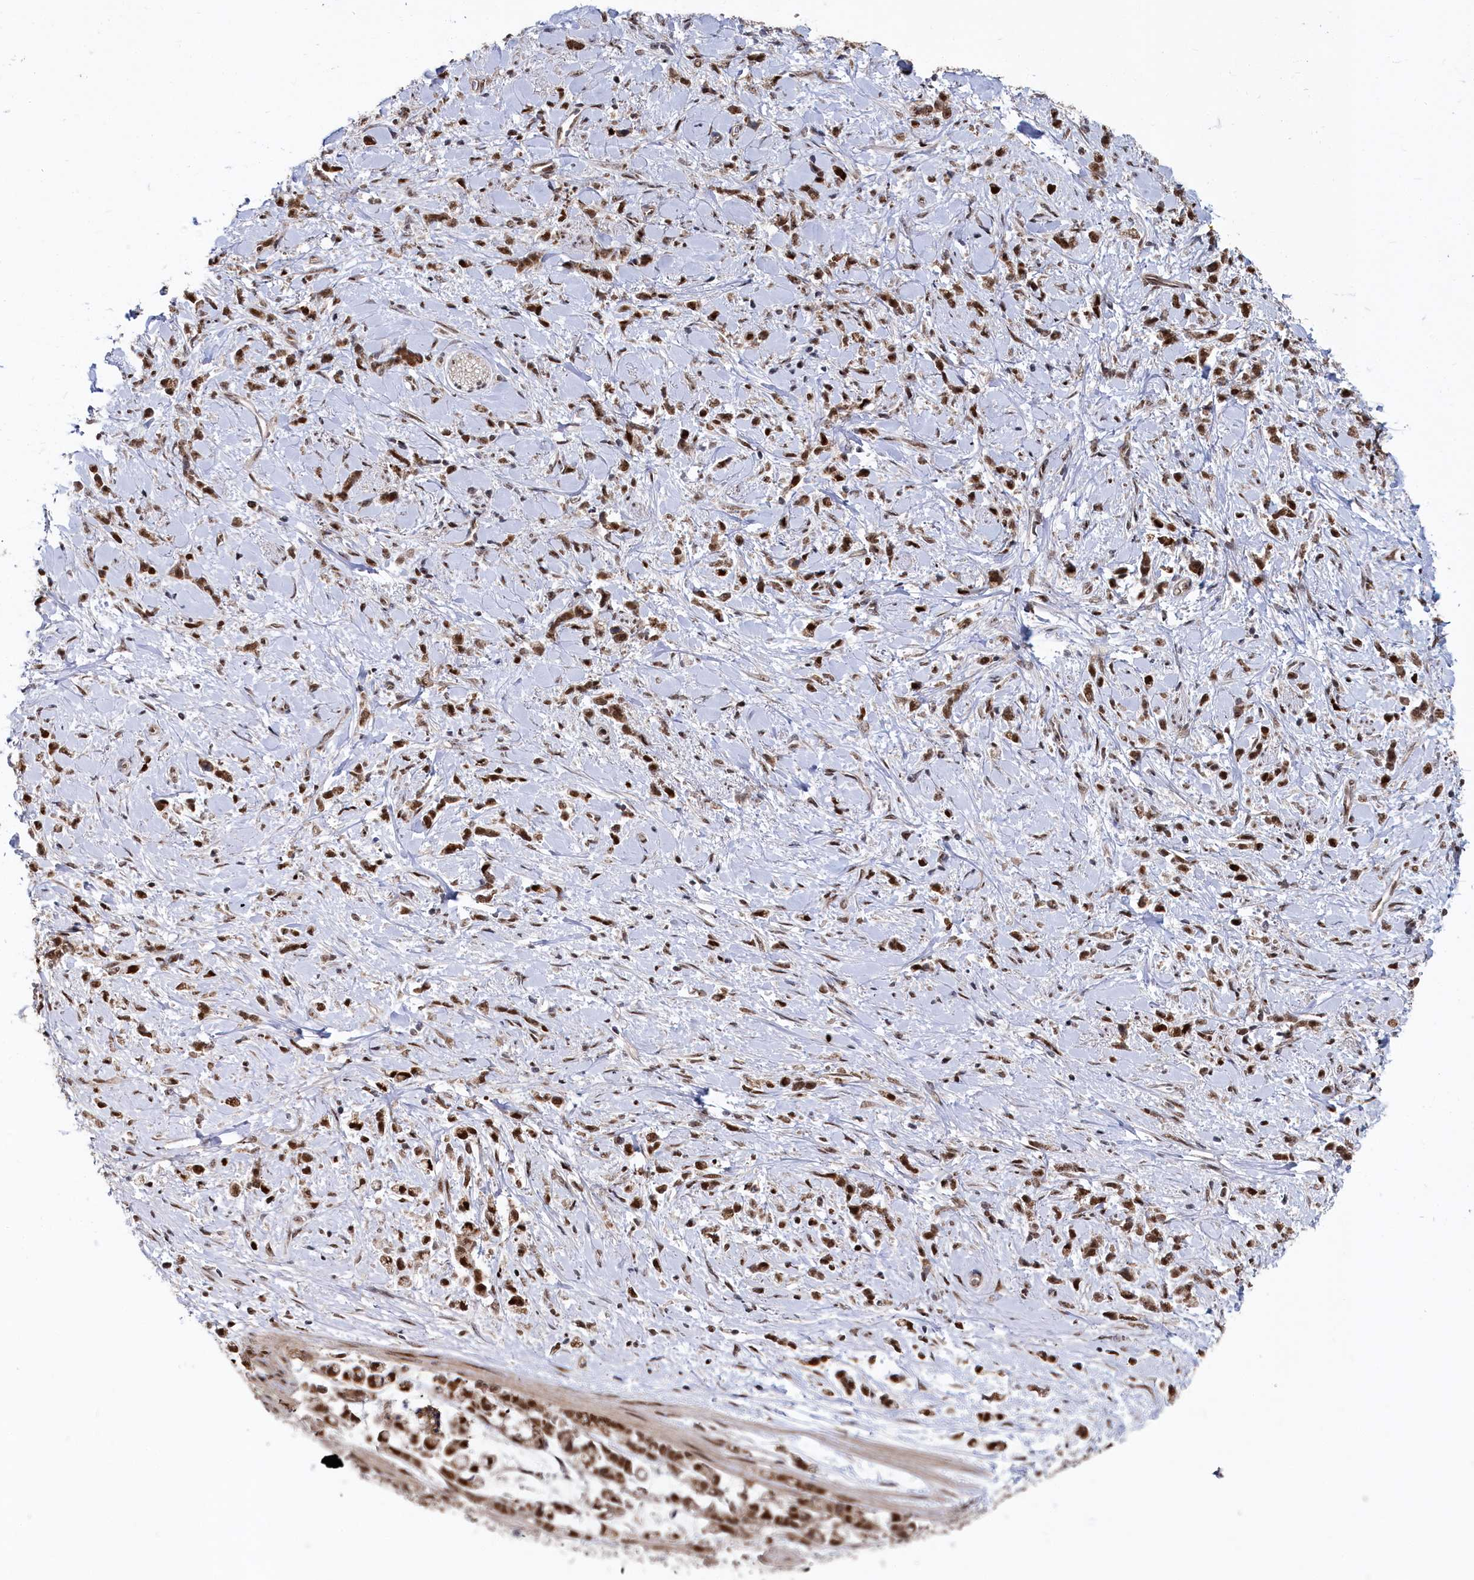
{"staining": {"intensity": "strong", "quantity": ">75%", "location": "nuclear"}, "tissue": "stomach cancer", "cell_type": "Tumor cells", "image_type": "cancer", "snomed": [{"axis": "morphology", "description": "Adenocarcinoma, NOS"}, {"axis": "topography", "description": "Stomach"}], "caption": "Stomach cancer (adenocarcinoma) was stained to show a protein in brown. There is high levels of strong nuclear positivity in approximately >75% of tumor cells.", "gene": "BUB3", "patient": {"sex": "female", "age": 60}}